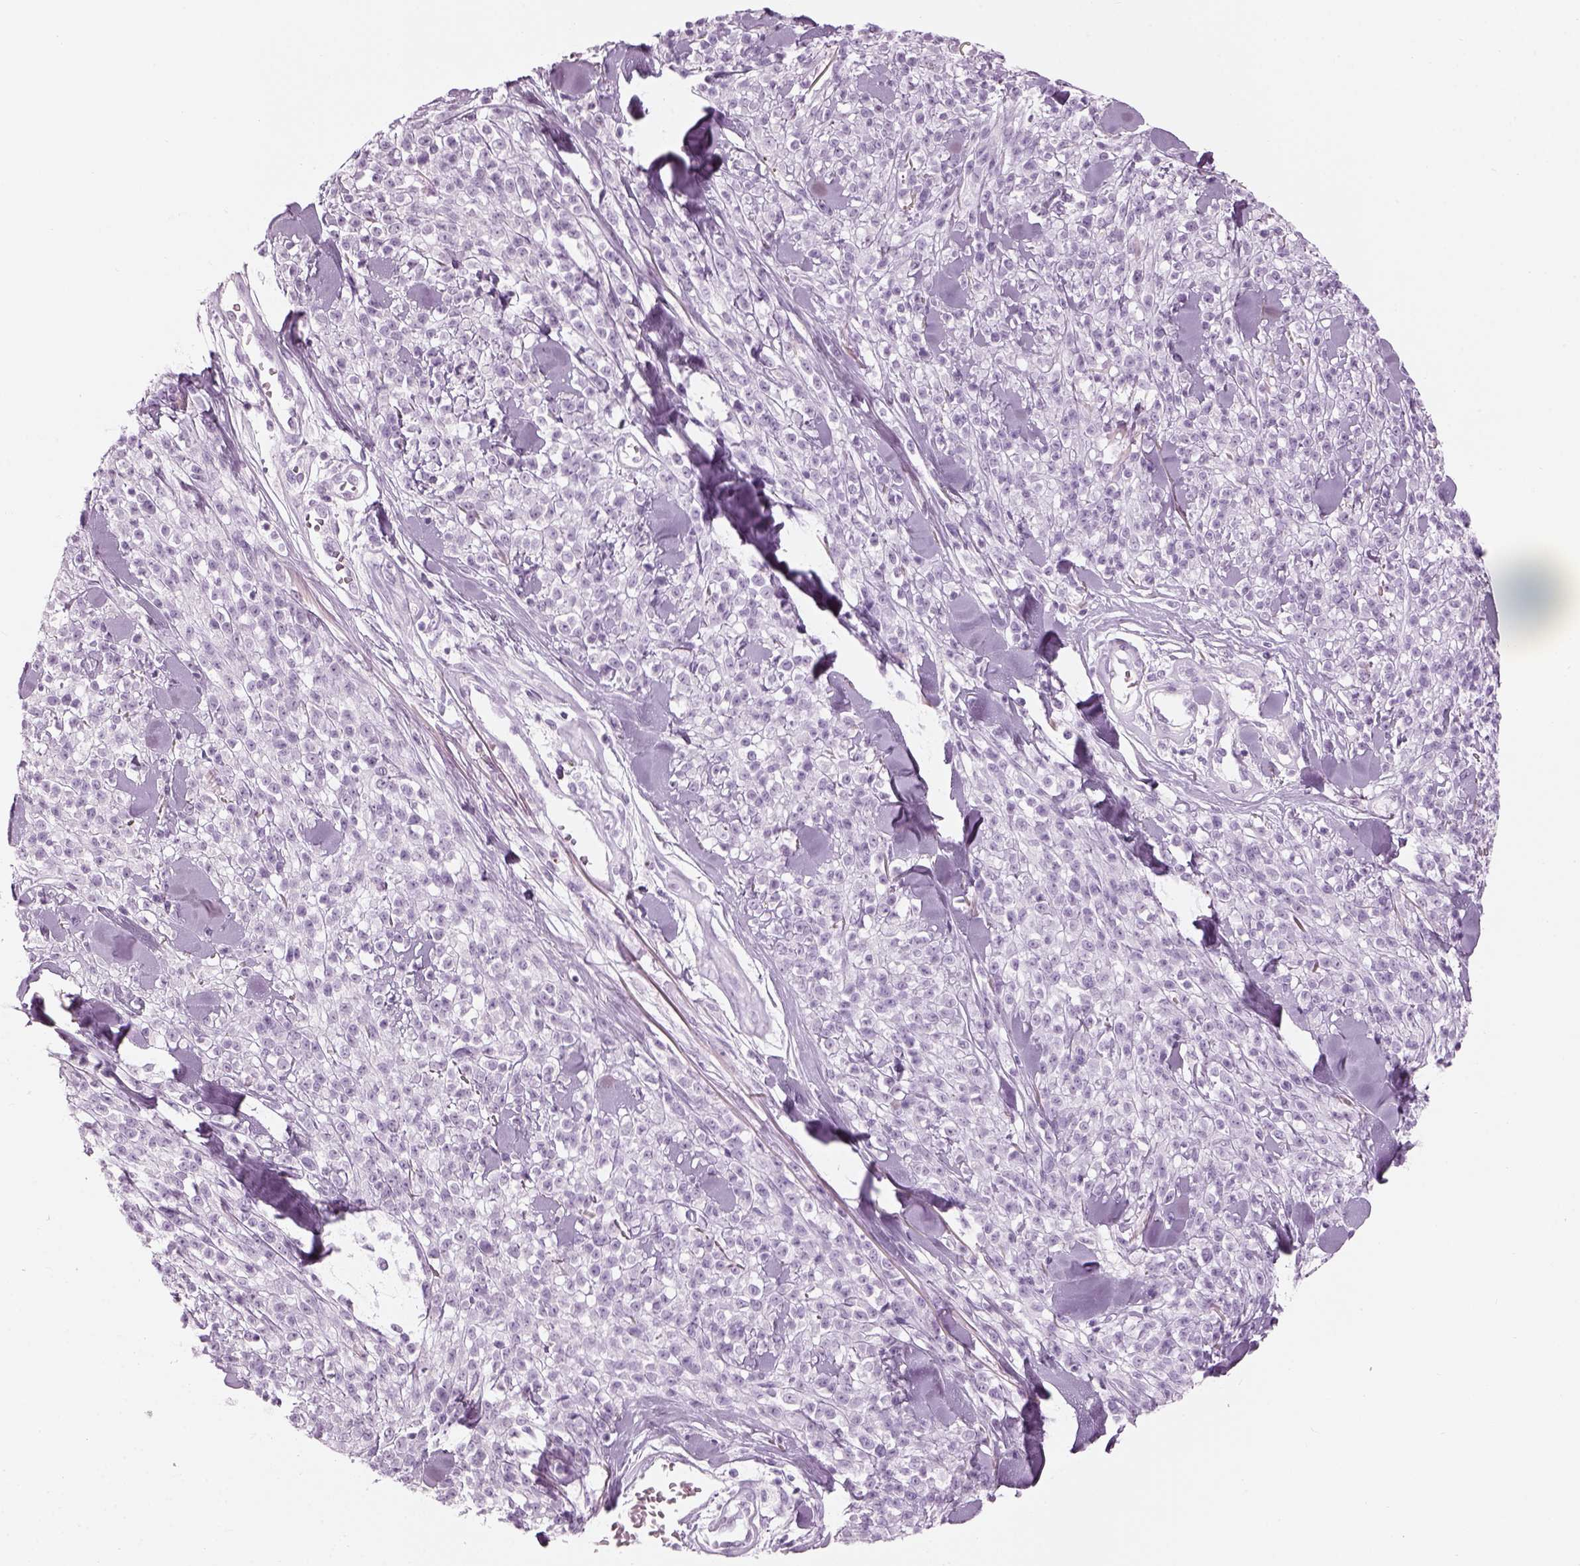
{"staining": {"intensity": "negative", "quantity": "none", "location": "none"}, "tissue": "melanoma", "cell_type": "Tumor cells", "image_type": "cancer", "snomed": [{"axis": "morphology", "description": "Malignant melanoma, NOS"}, {"axis": "topography", "description": "Skin"}, {"axis": "topography", "description": "Skin of trunk"}], "caption": "Tumor cells are negative for brown protein staining in melanoma. The staining was performed using DAB to visualize the protein expression in brown, while the nuclei were stained in blue with hematoxylin (Magnification: 20x).", "gene": "SAG", "patient": {"sex": "male", "age": 74}}